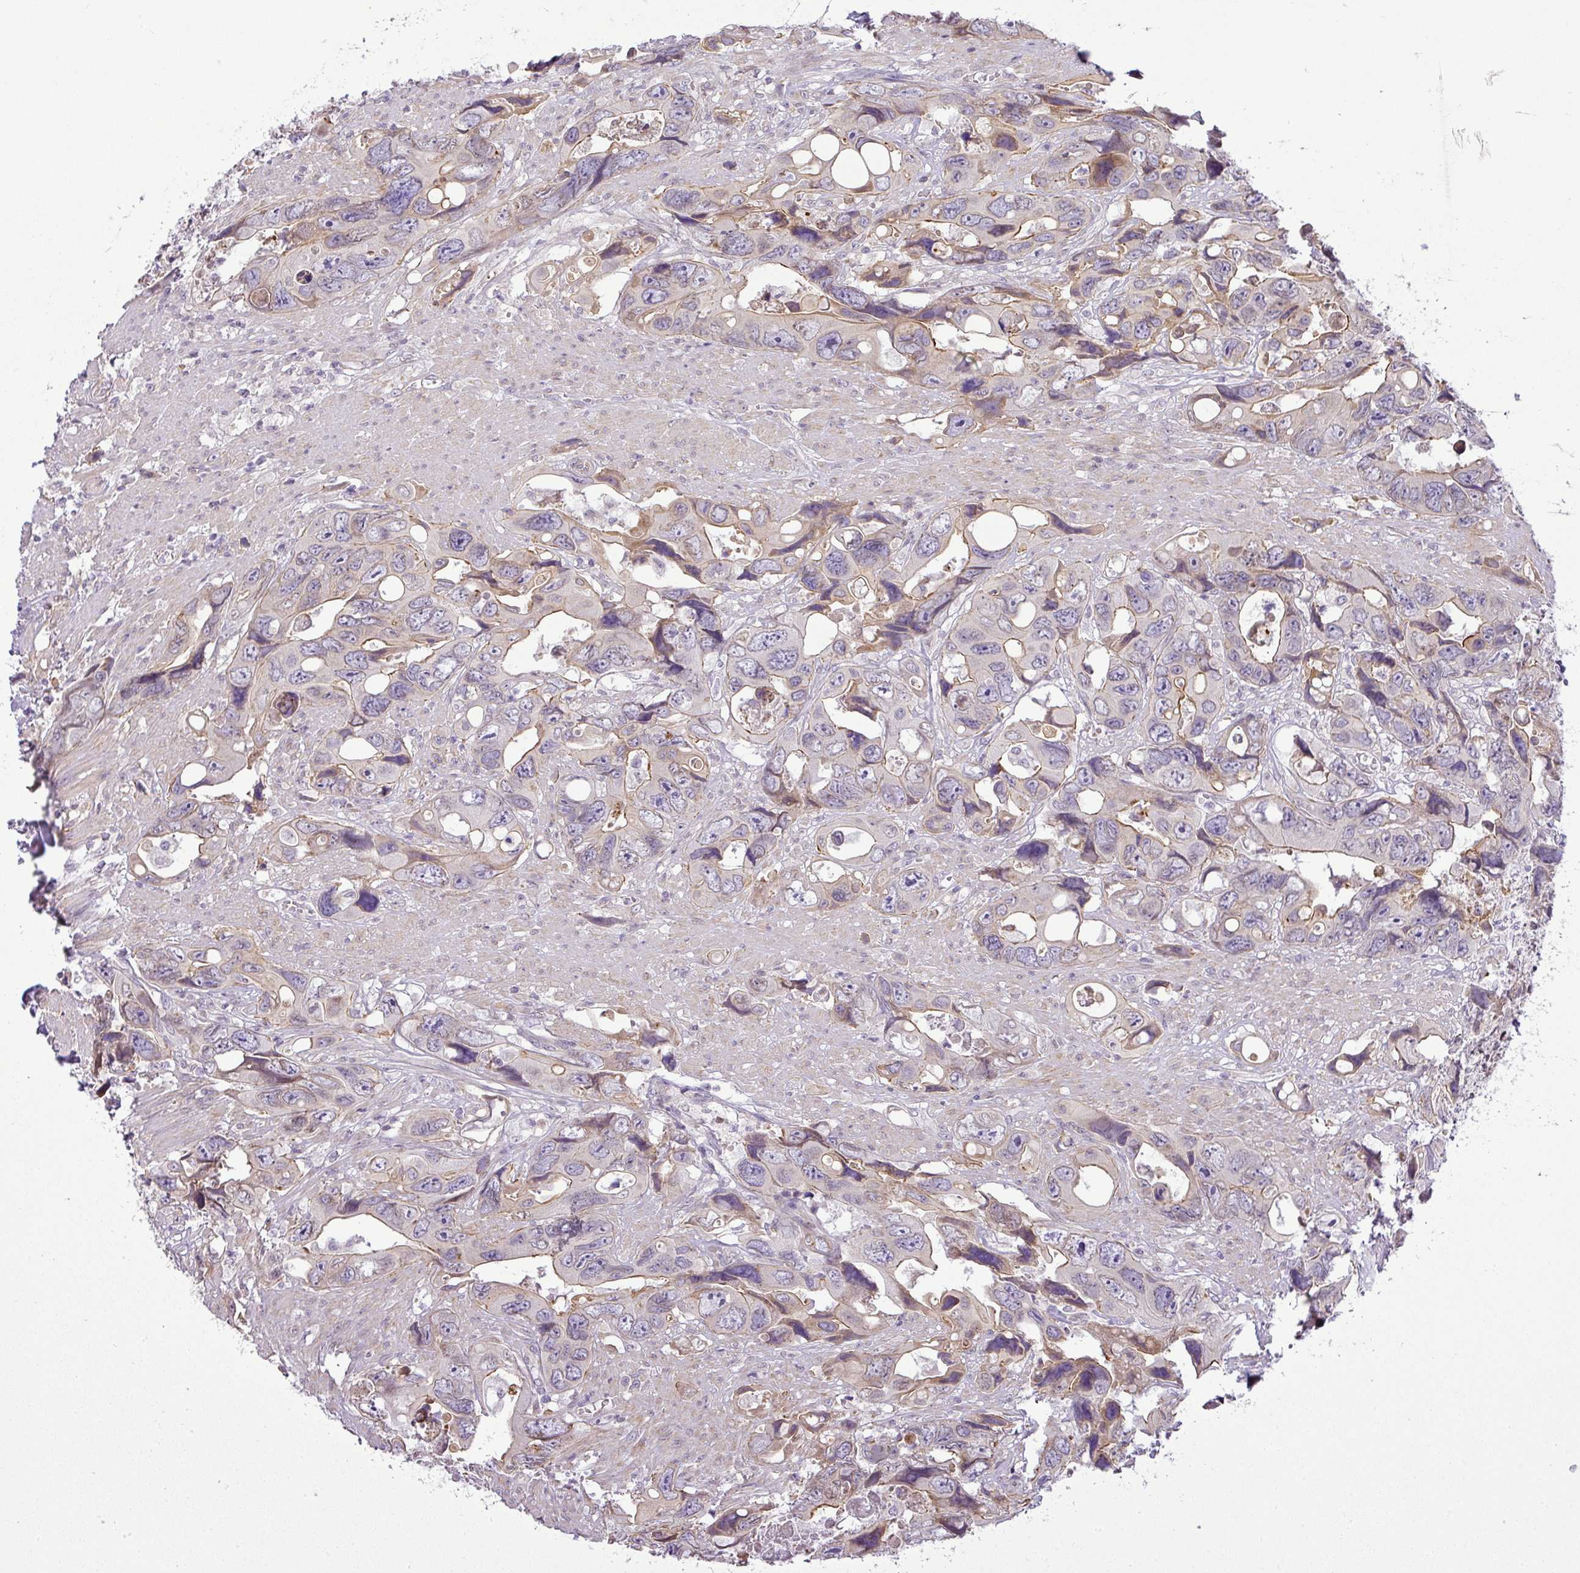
{"staining": {"intensity": "moderate", "quantity": "25%-75%", "location": "cytoplasmic/membranous"}, "tissue": "colorectal cancer", "cell_type": "Tumor cells", "image_type": "cancer", "snomed": [{"axis": "morphology", "description": "Adenocarcinoma, NOS"}, {"axis": "topography", "description": "Rectum"}], "caption": "Colorectal cancer was stained to show a protein in brown. There is medium levels of moderate cytoplasmic/membranous positivity in about 25%-75% of tumor cells.", "gene": "COX18", "patient": {"sex": "male", "age": 57}}